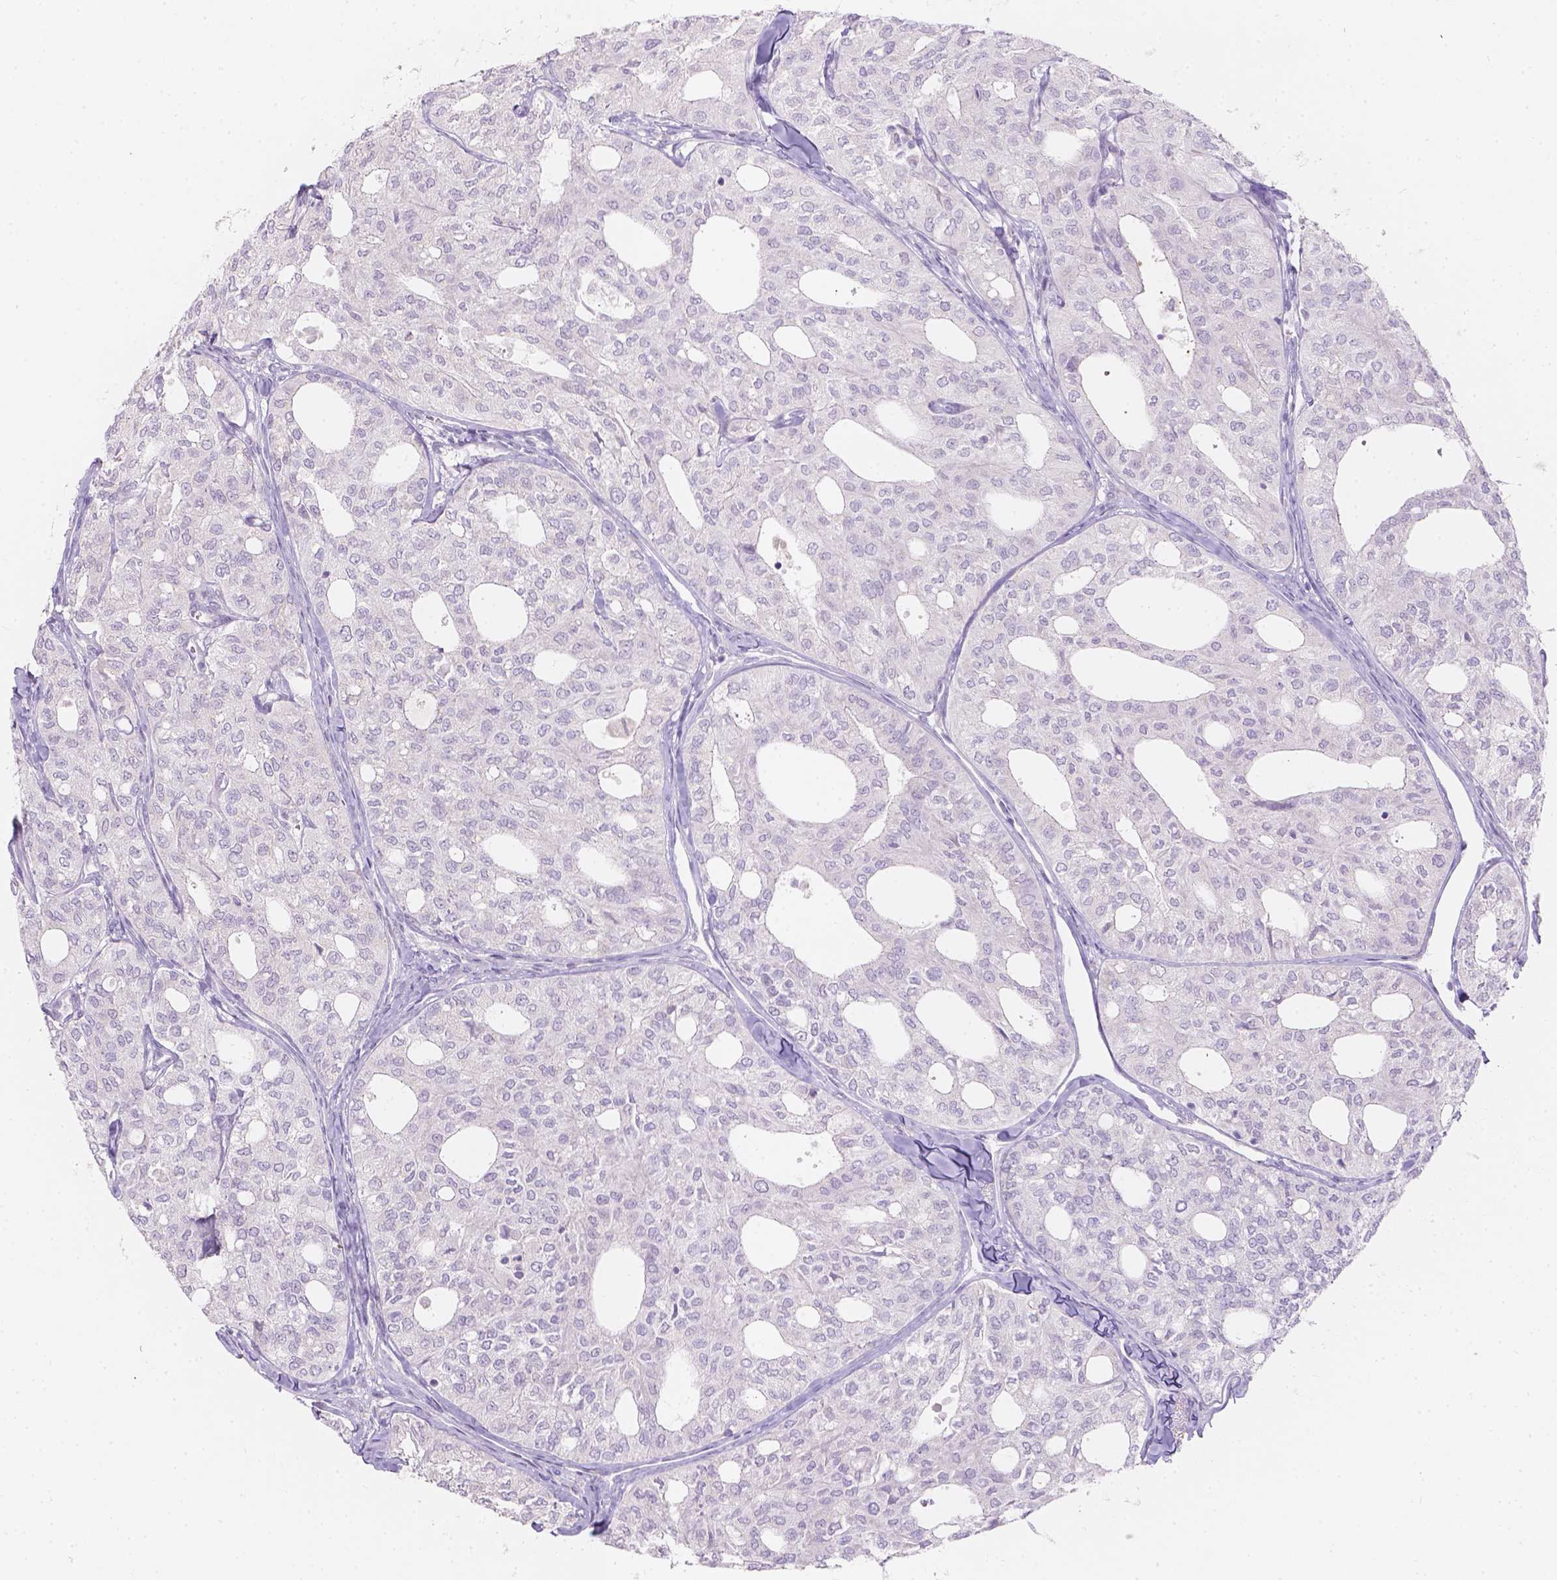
{"staining": {"intensity": "negative", "quantity": "none", "location": "none"}, "tissue": "thyroid cancer", "cell_type": "Tumor cells", "image_type": "cancer", "snomed": [{"axis": "morphology", "description": "Follicular adenoma carcinoma, NOS"}, {"axis": "topography", "description": "Thyroid gland"}], "caption": "This photomicrograph is of follicular adenoma carcinoma (thyroid) stained with immunohistochemistry to label a protein in brown with the nuclei are counter-stained blue. There is no staining in tumor cells.", "gene": "HTN3", "patient": {"sex": "male", "age": 75}}